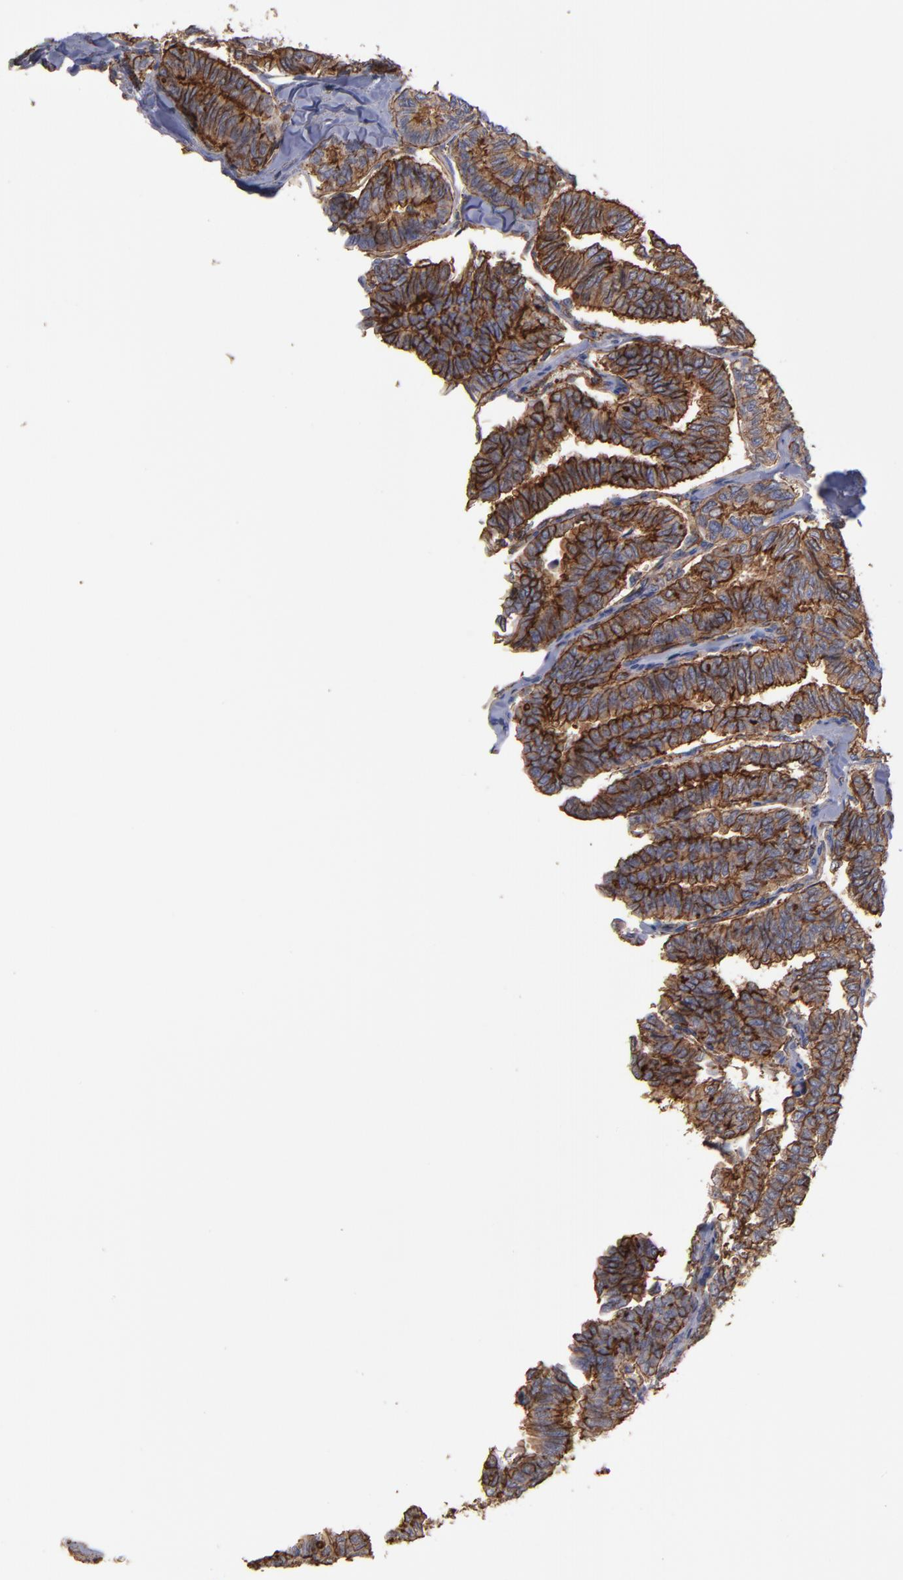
{"staining": {"intensity": "moderate", "quantity": ">75%", "location": "cytoplasmic/membranous"}, "tissue": "thyroid cancer", "cell_type": "Tumor cells", "image_type": "cancer", "snomed": [{"axis": "morphology", "description": "Papillary adenocarcinoma, NOS"}, {"axis": "topography", "description": "Thyroid gland"}], "caption": "Immunohistochemical staining of thyroid cancer (papillary adenocarcinoma) demonstrates moderate cytoplasmic/membranous protein positivity in approximately >75% of tumor cells. (brown staining indicates protein expression, while blue staining denotes nuclei).", "gene": "ACTN4", "patient": {"sex": "female", "age": 35}}